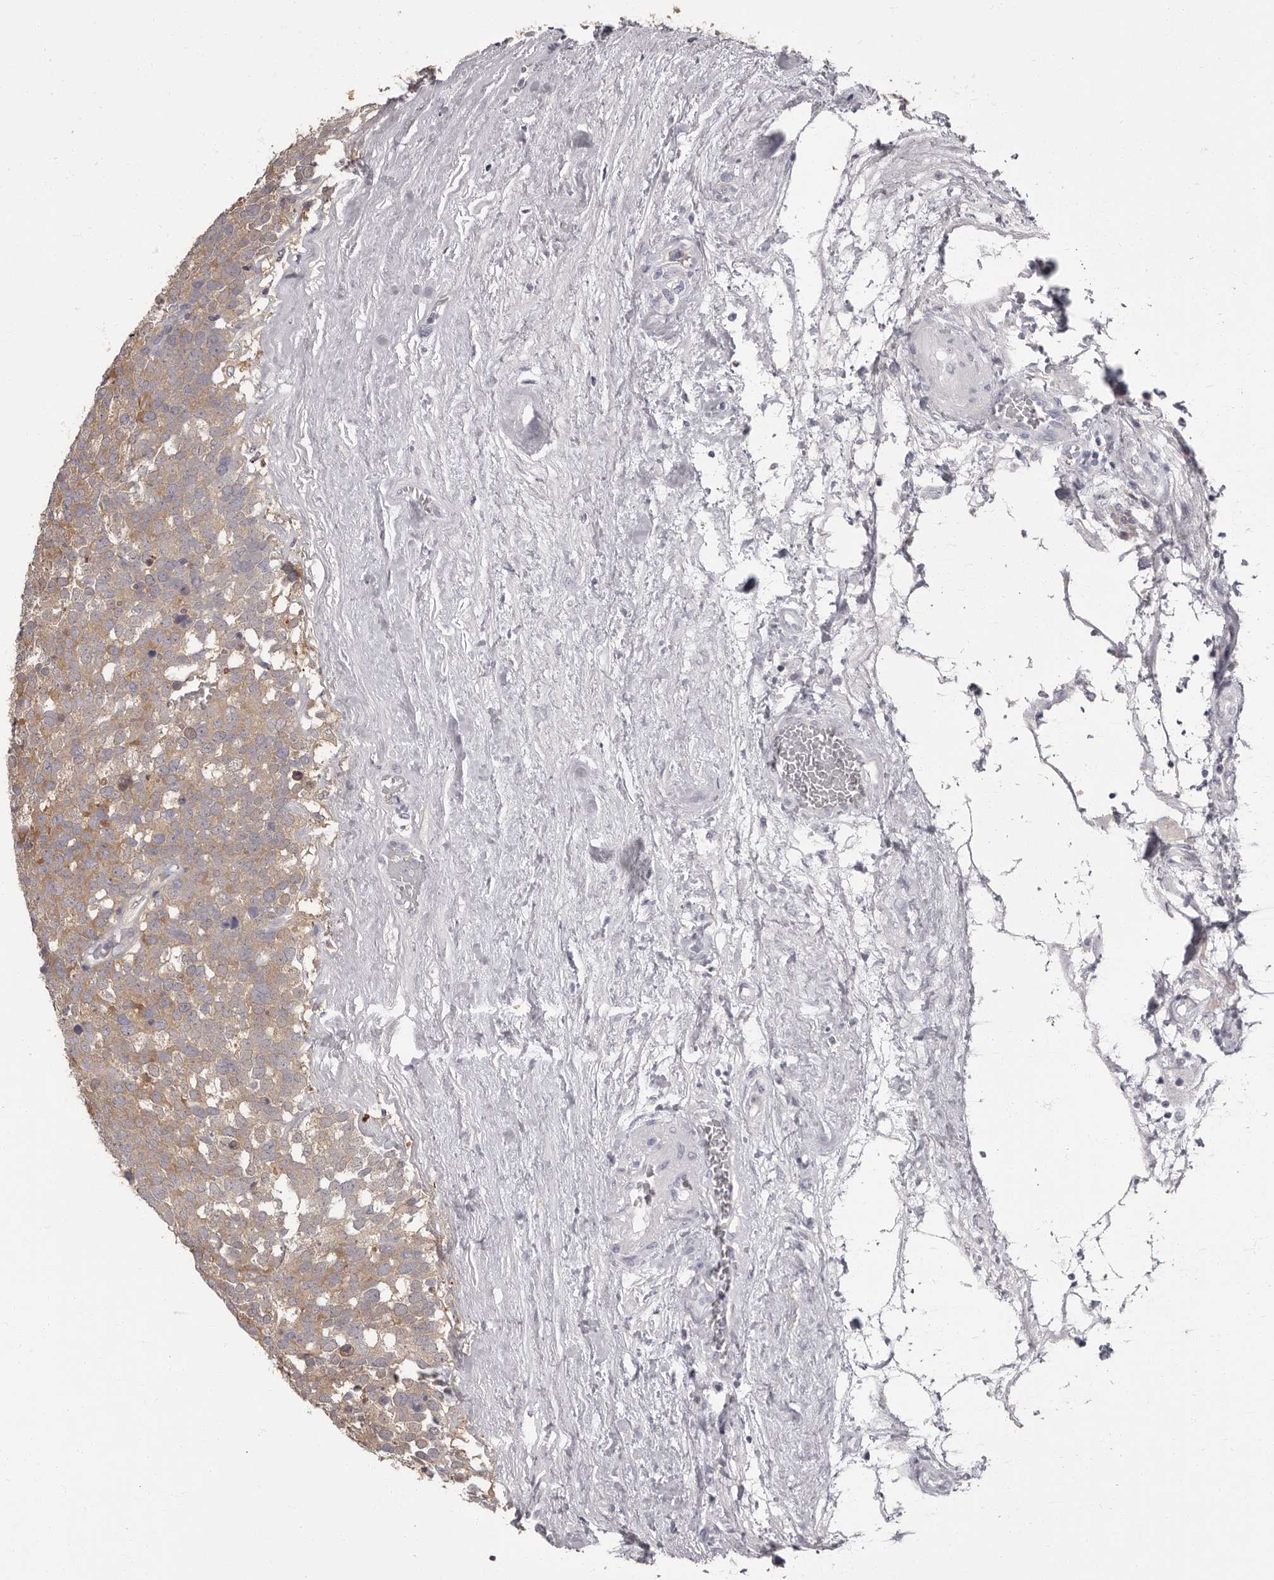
{"staining": {"intensity": "moderate", "quantity": ">75%", "location": "cytoplasmic/membranous"}, "tissue": "testis cancer", "cell_type": "Tumor cells", "image_type": "cancer", "snomed": [{"axis": "morphology", "description": "Seminoma, NOS"}, {"axis": "topography", "description": "Testis"}], "caption": "Brown immunohistochemical staining in human testis cancer (seminoma) demonstrates moderate cytoplasmic/membranous expression in approximately >75% of tumor cells.", "gene": "APEH", "patient": {"sex": "male", "age": 71}}